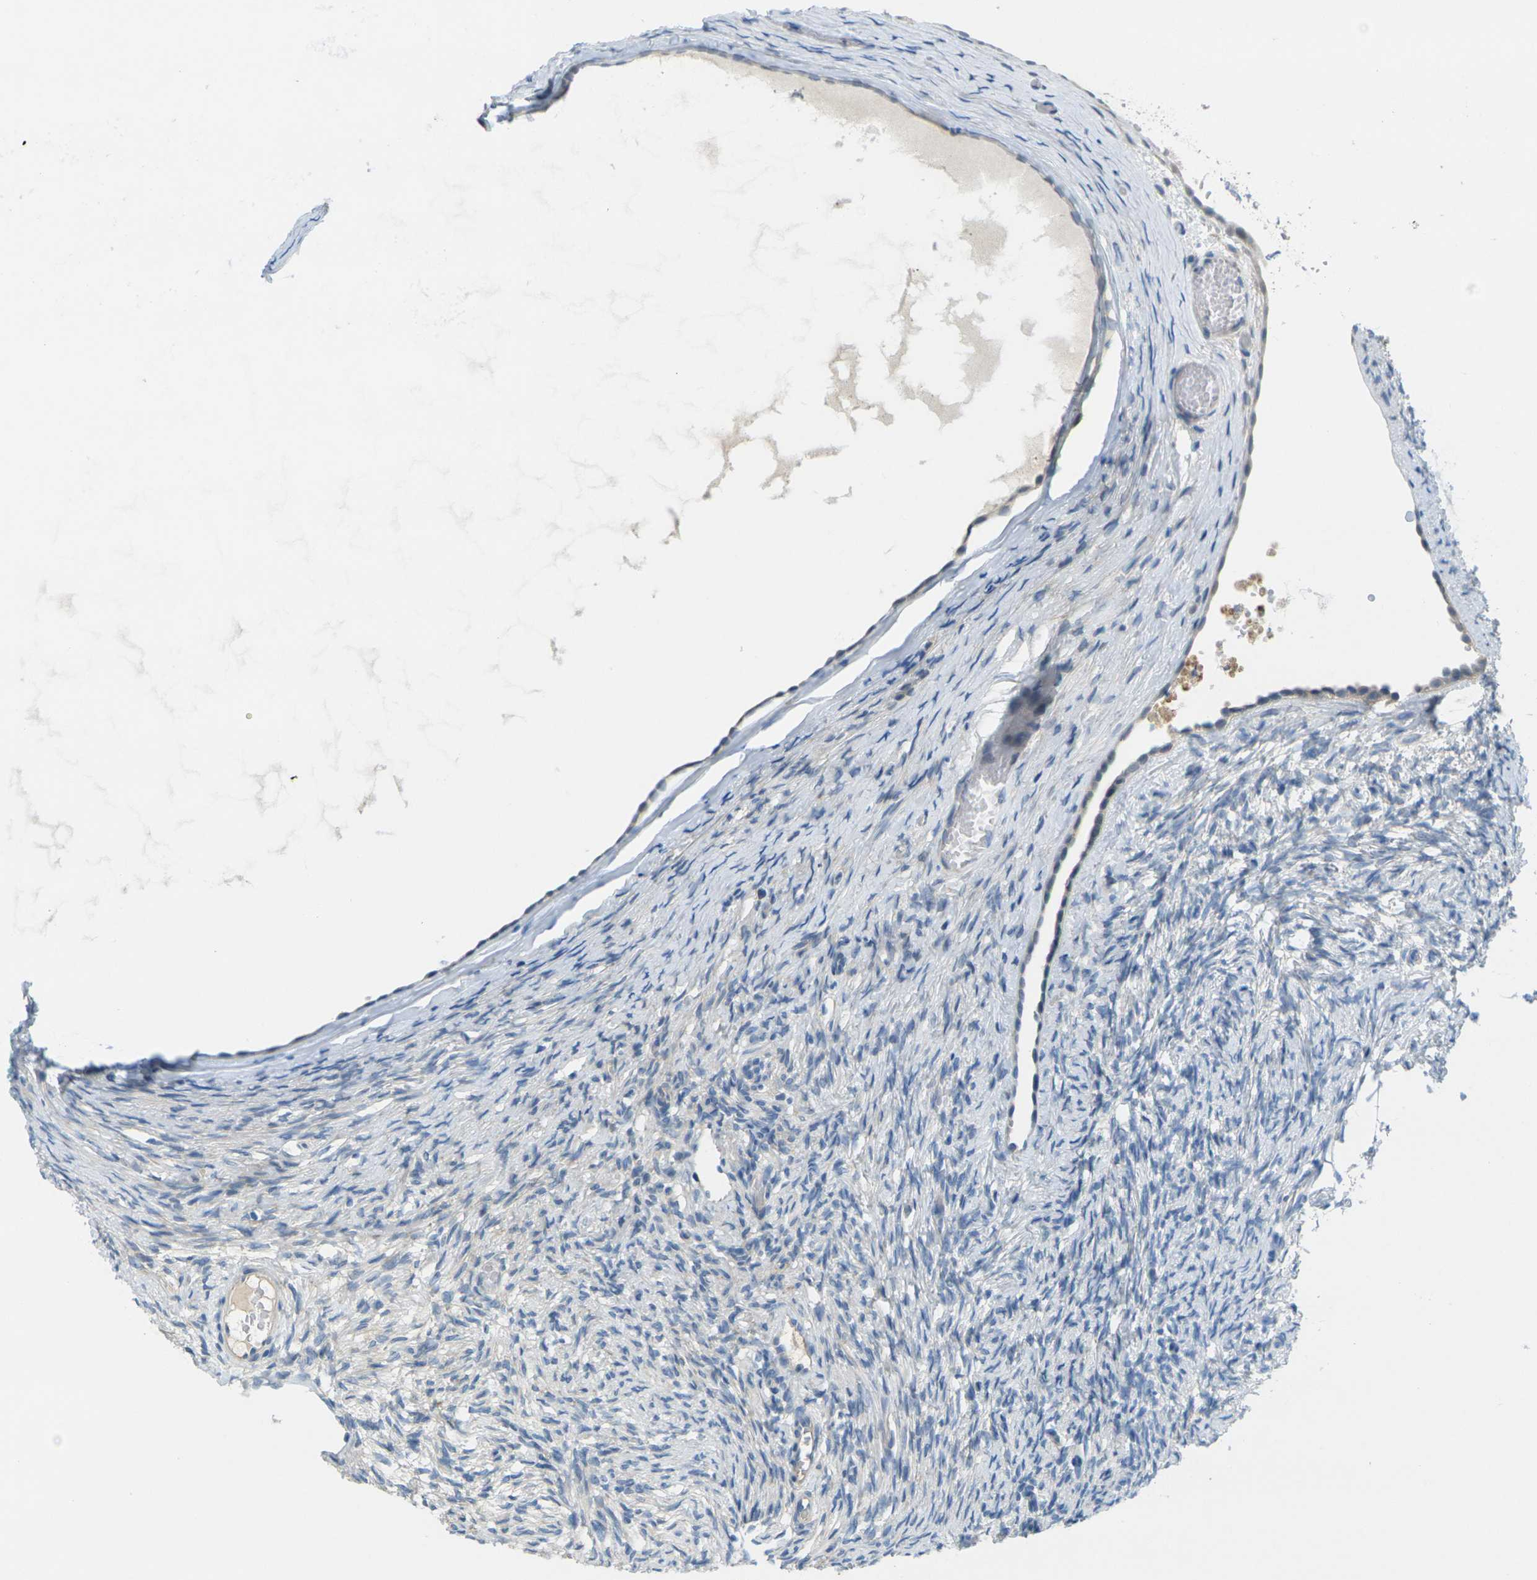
{"staining": {"intensity": "negative", "quantity": "none", "location": "none"}, "tissue": "ovary", "cell_type": "Ovarian stroma cells", "image_type": "normal", "snomed": [{"axis": "morphology", "description": "Normal tissue, NOS"}, {"axis": "topography", "description": "Ovary"}], "caption": "Immunohistochemical staining of benign human ovary demonstrates no significant staining in ovarian stroma cells.", "gene": "CYP2C8", "patient": {"sex": "female", "age": 33}}